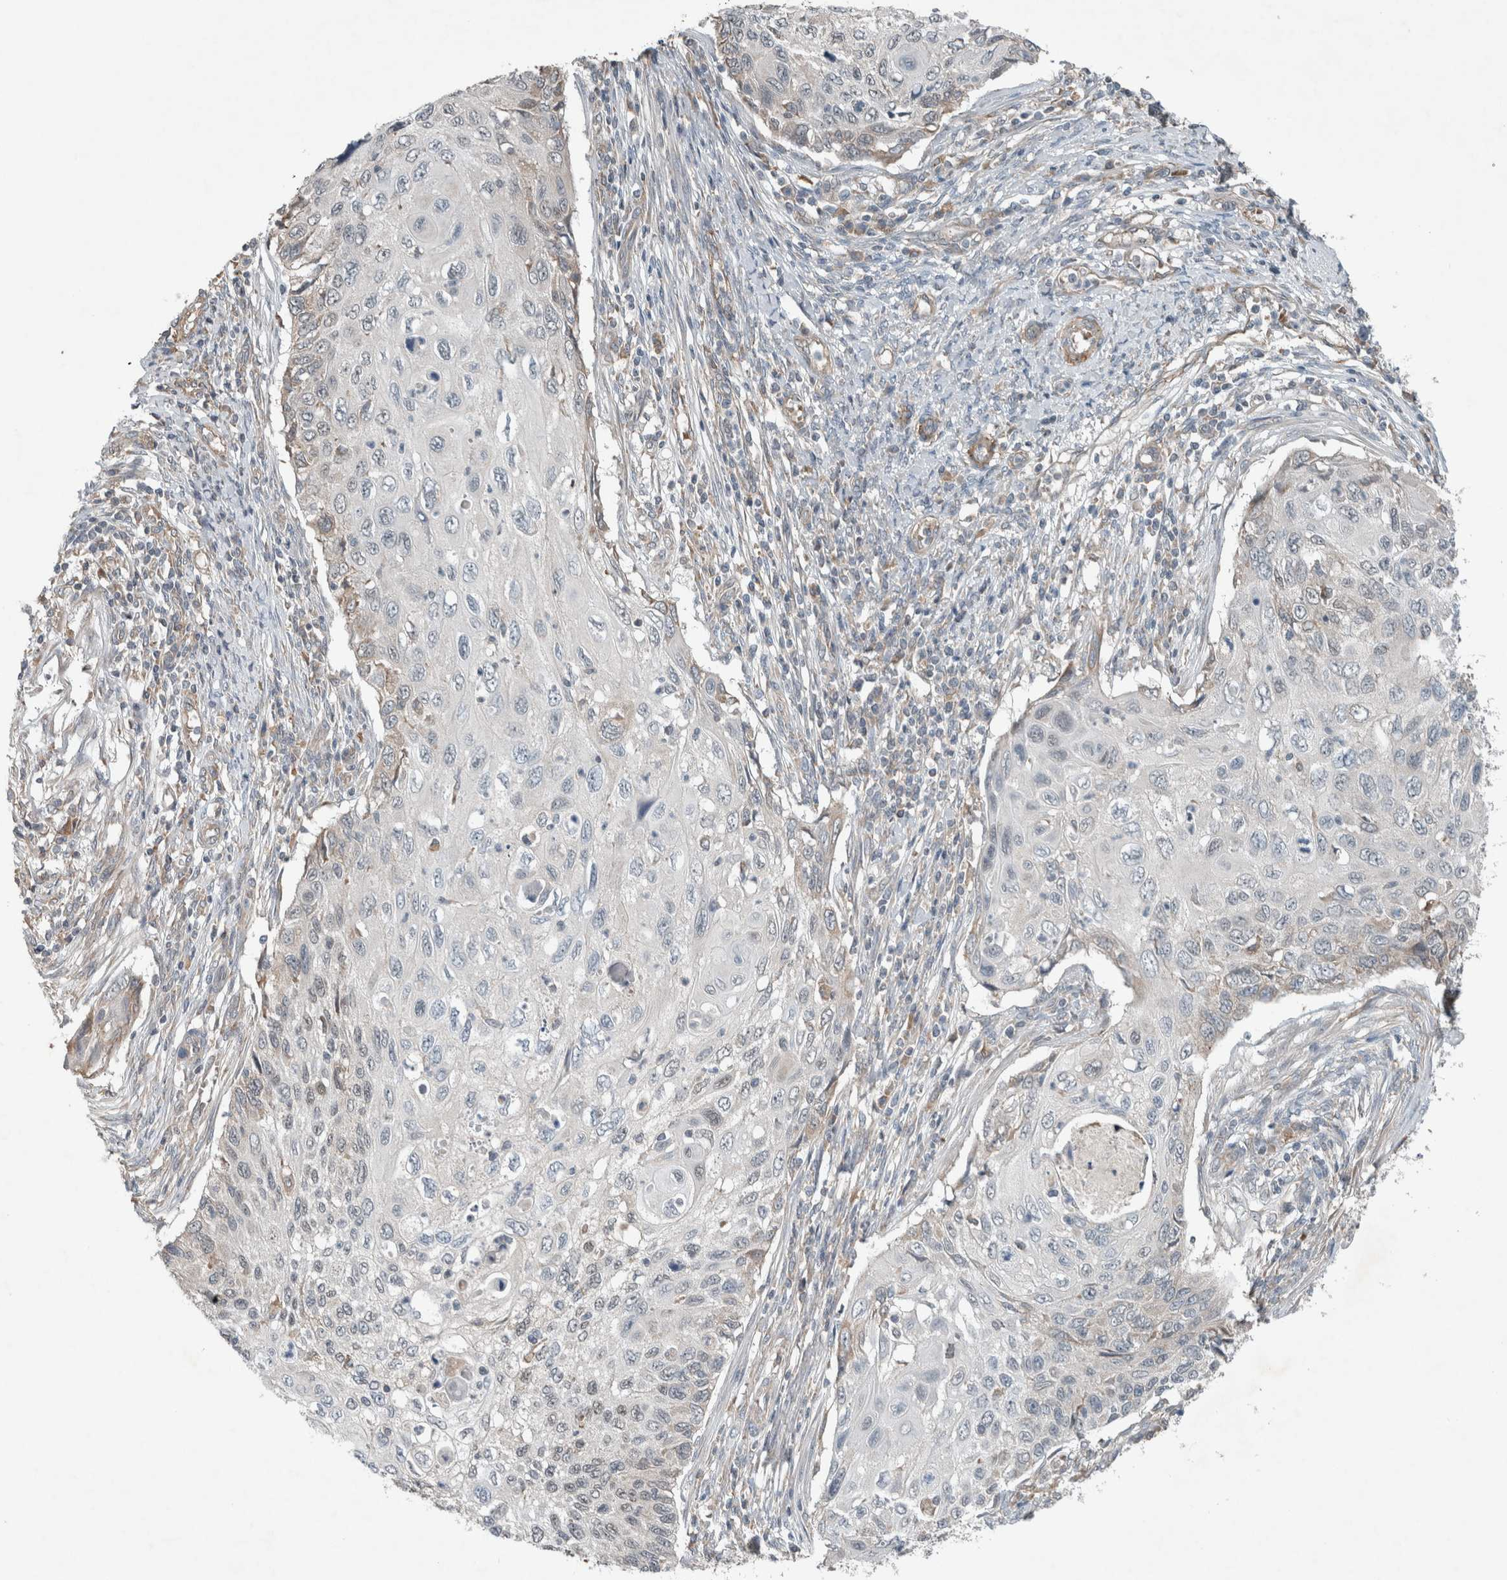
{"staining": {"intensity": "weak", "quantity": "<25%", "location": "cytoplasmic/membranous"}, "tissue": "cervical cancer", "cell_type": "Tumor cells", "image_type": "cancer", "snomed": [{"axis": "morphology", "description": "Squamous cell carcinoma, NOS"}, {"axis": "topography", "description": "Cervix"}], "caption": "Immunohistochemistry (IHC) of squamous cell carcinoma (cervical) displays no positivity in tumor cells.", "gene": "JADE2", "patient": {"sex": "female", "age": 70}}